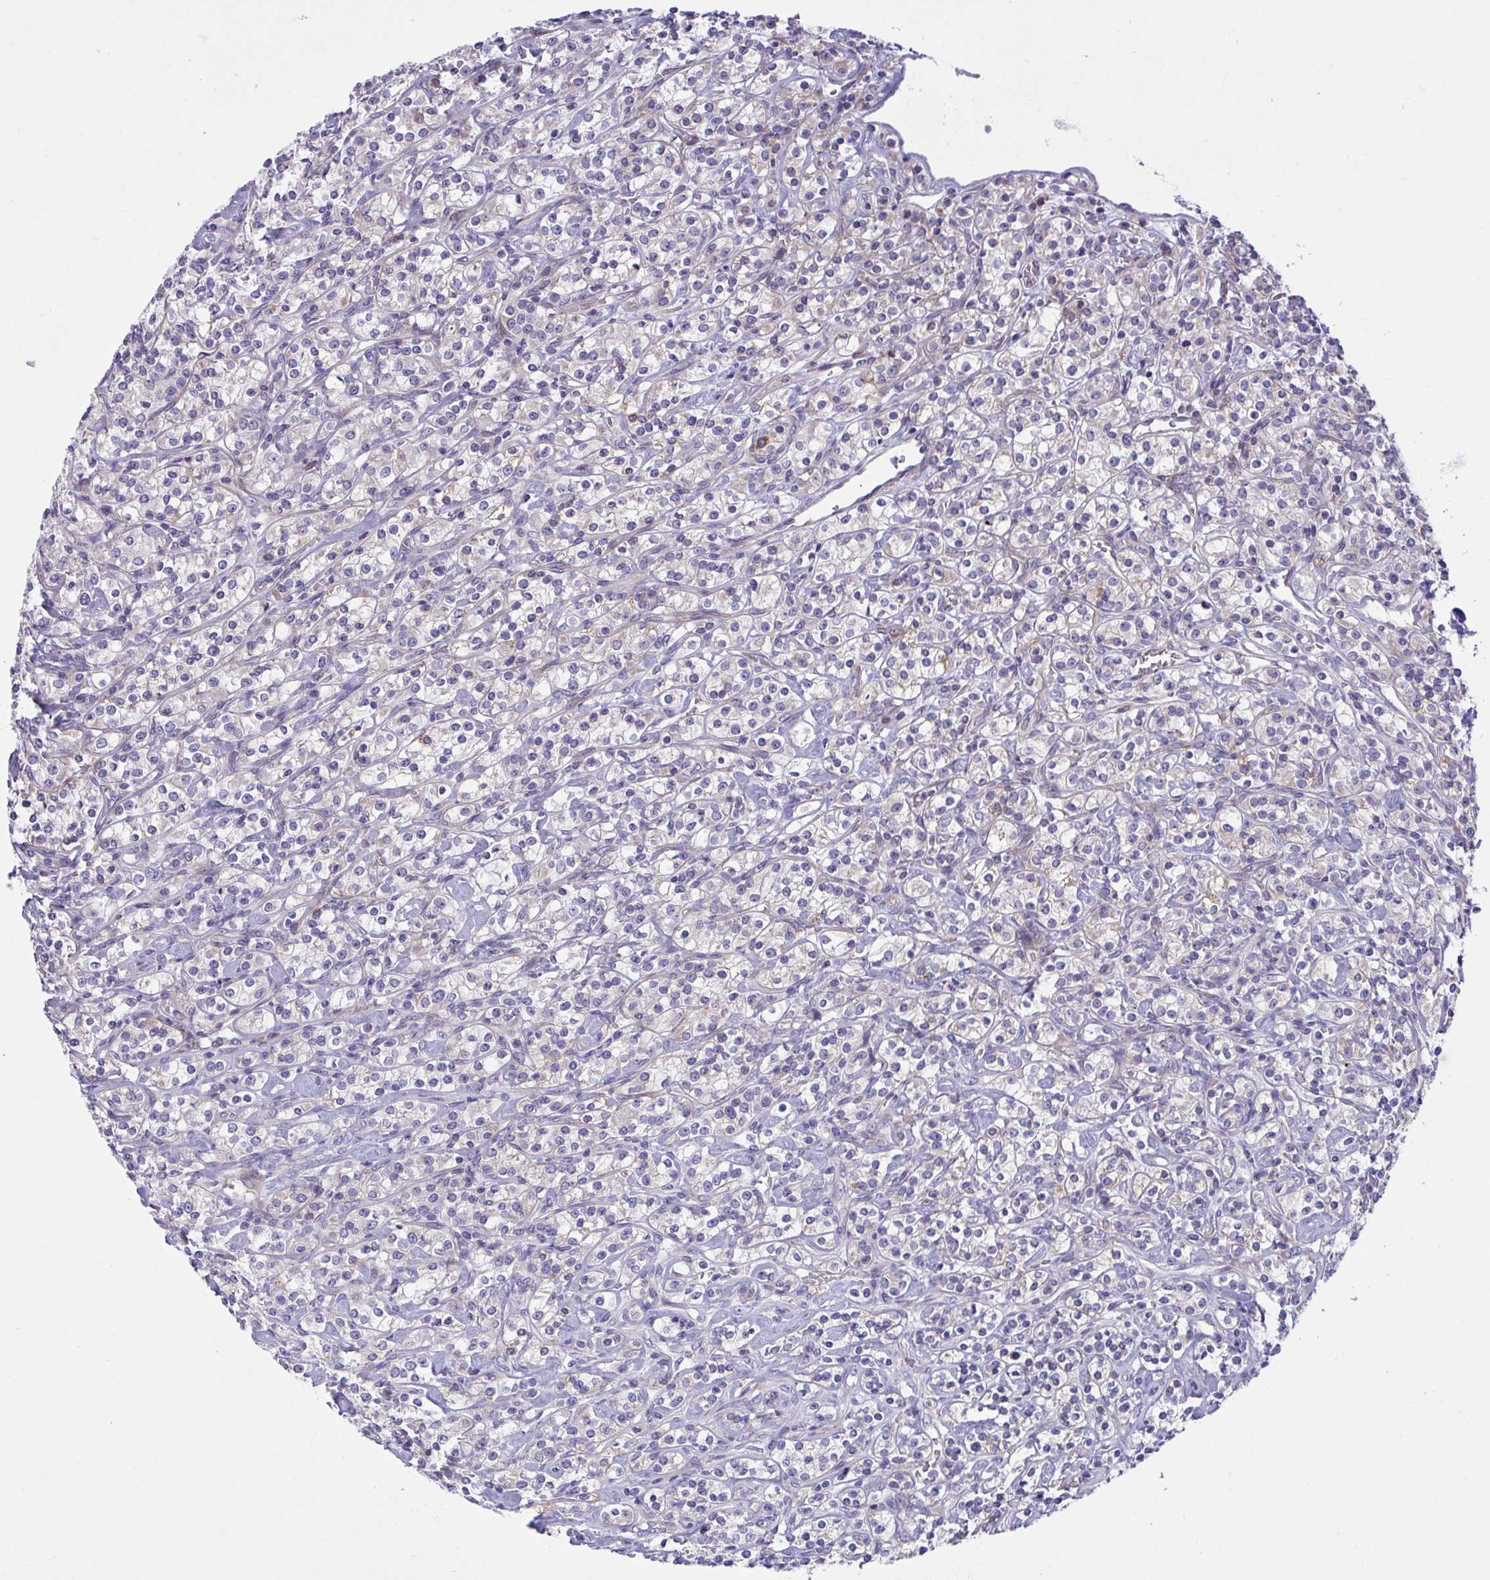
{"staining": {"intensity": "weak", "quantity": "<25%", "location": "cytoplasmic/membranous"}, "tissue": "renal cancer", "cell_type": "Tumor cells", "image_type": "cancer", "snomed": [{"axis": "morphology", "description": "Adenocarcinoma, NOS"}, {"axis": "topography", "description": "Kidney"}], "caption": "Immunohistochemistry (IHC) of human renal adenocarcinoma reveals no expression in tumor cells.", "gene": "NTN1", "patient": {"sex": "male", "age": 77}}